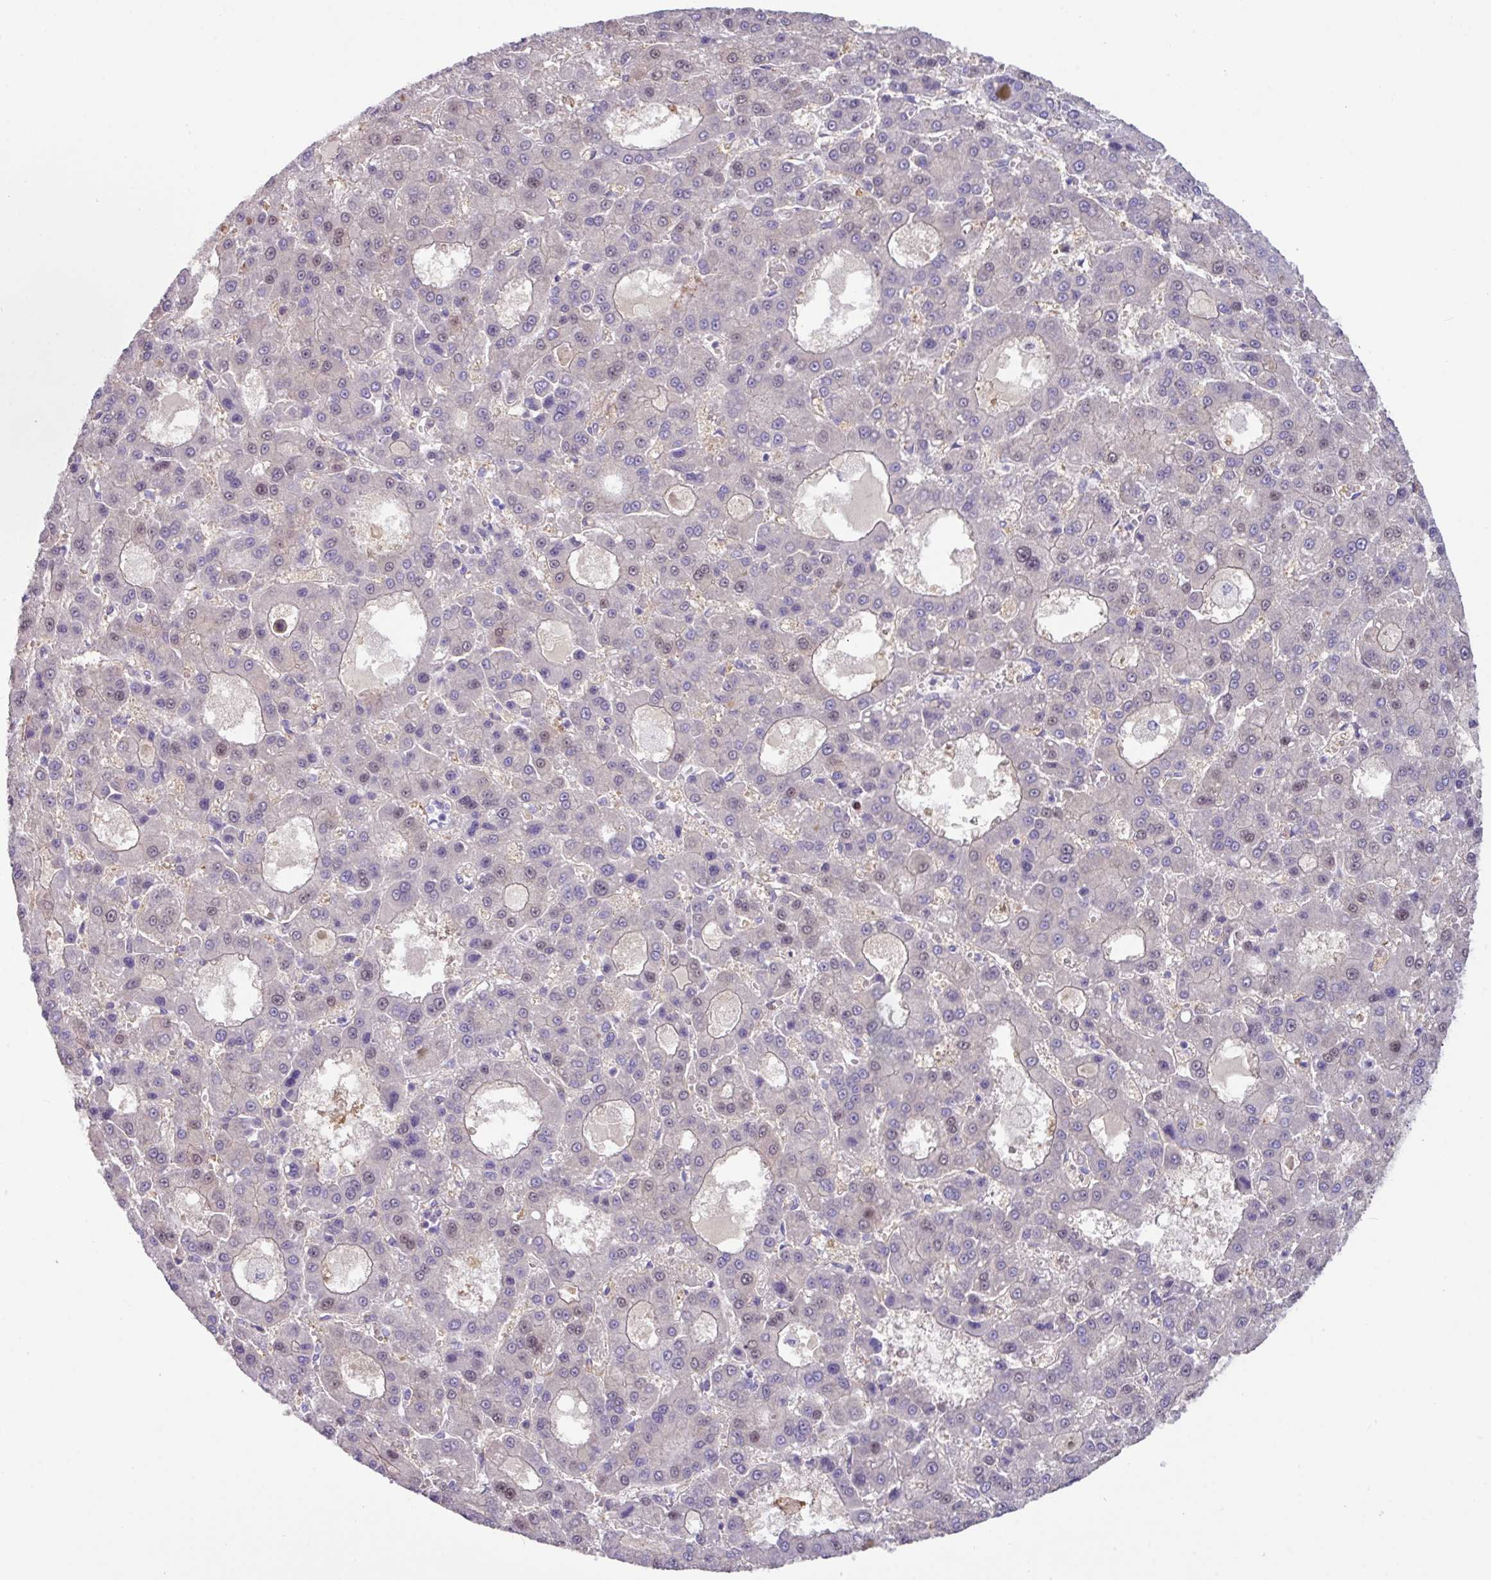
{"staining": {"intensity": "negative", "quantity": "none", "location": "none"}, "tissue": "liver cancer", "cell_type": "Tumor cells", "image_type": "cancer", "snomed": [{"axis": "morphology", "description": "Carcinoma, Hepatocellular, NOS"}, {"axis": "topography", "description": "Liver"}], "caption": "Tumor cells show no significant protein expression in liver hepatocellular carcinoma. (DAB immunohistochemistry (IHC) visualized using brightfield microscopy, high magnification).", "gene": "ZNF524", "patient": {"sex": "male", "age": 70}}